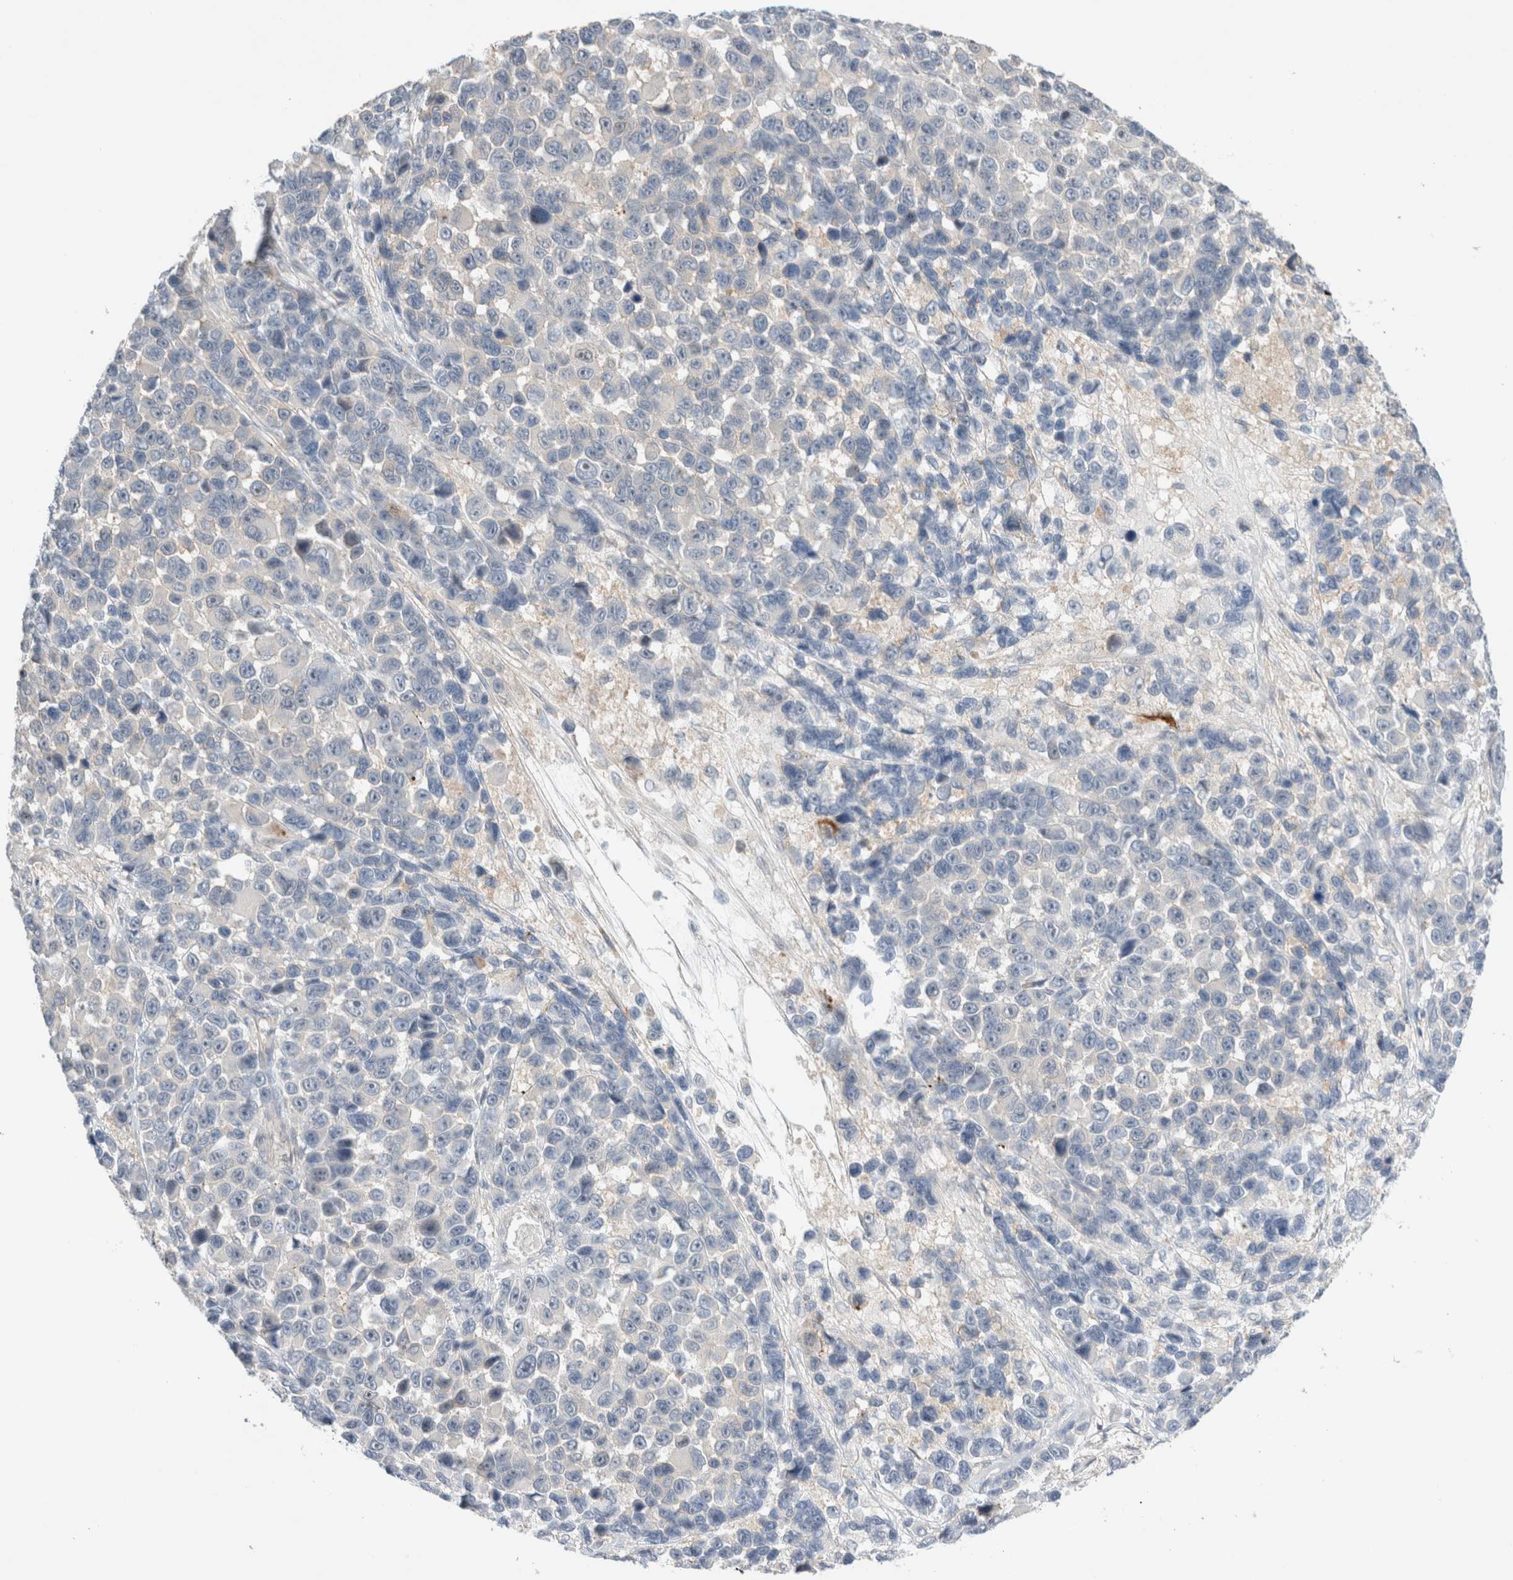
{"staining": {"intensity": "negative", "quantity": "none", "location": "none"}, "tissue": "melanoma", "cell_type": "Tumor cells", "image_type": "cancer", "snomed": [{"axis": "morphology", "description": "Malignant melanoma, NOS"}, {"axis": "topography", "description": "Skin"}], "caption": "IHC image of melanoma stained for a protein (brown), which displays no staining in tumor cells. The staining is performed using DAB brown chromogen with nuclei counter-stained in using hematoxylin.", "gene": "SDR16C5", "patient": {"sex": "male", "age": 53}}